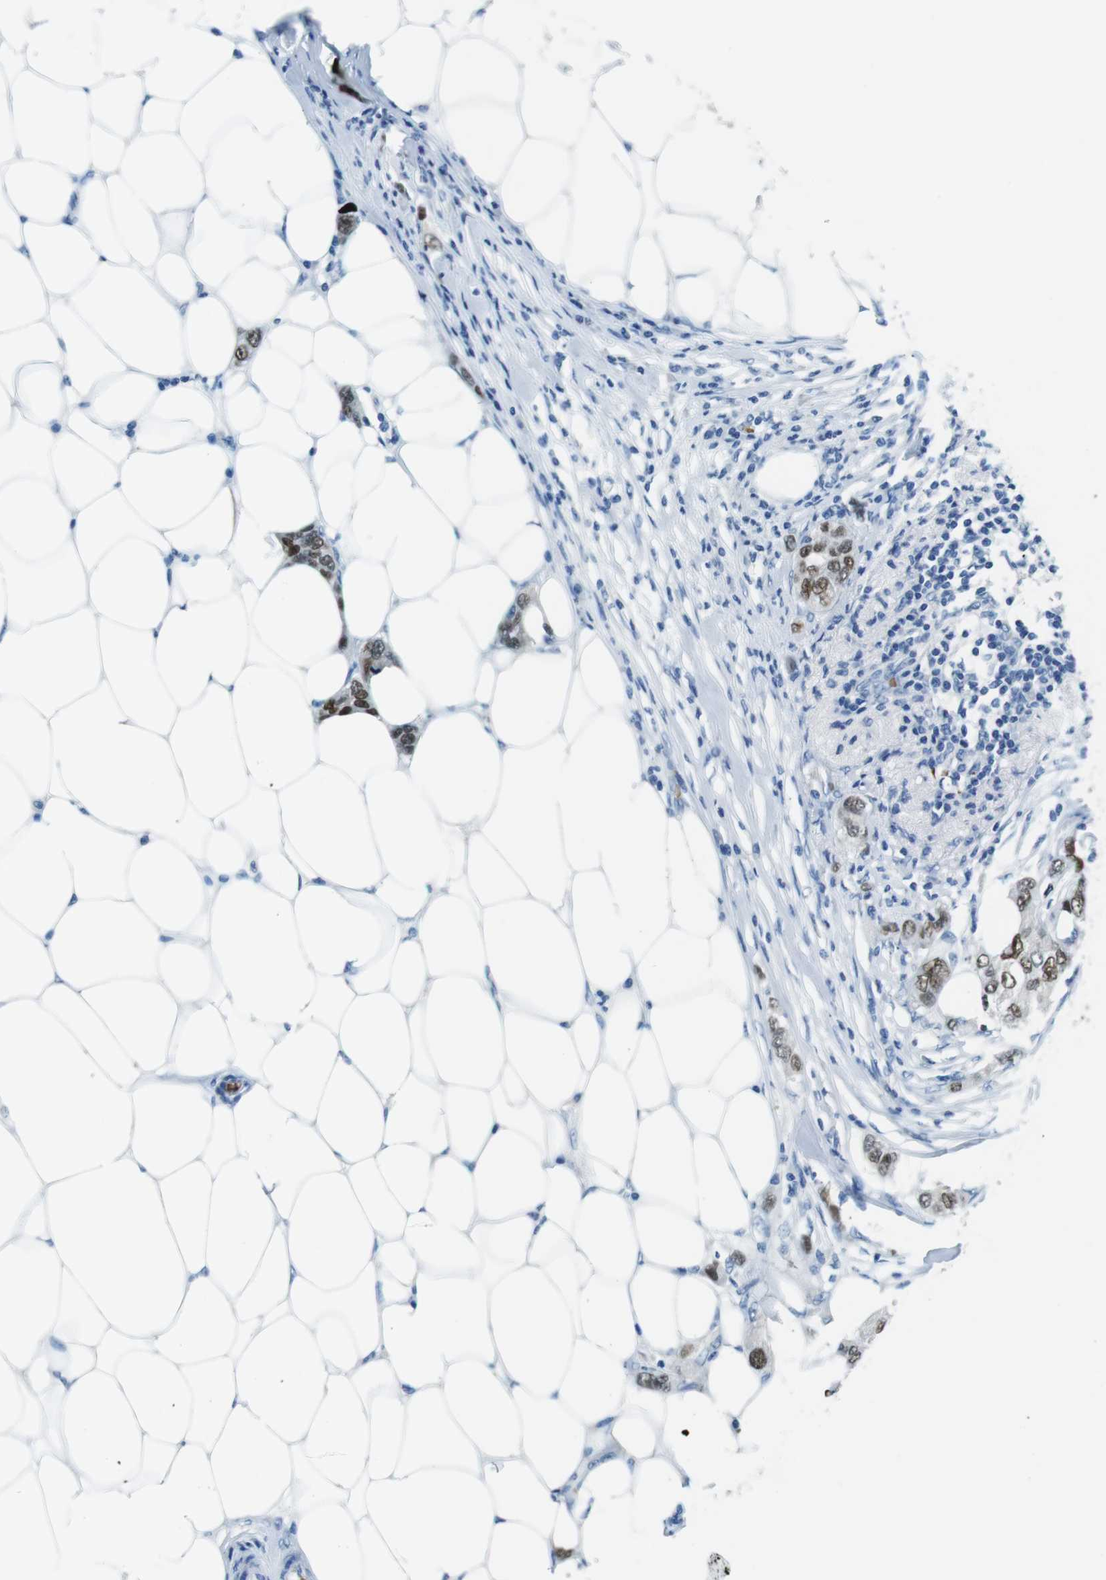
{"staining": {"intensity": "moderate", "quantity": "25%-75%", "location": "nuclear"}, "tissue": "breast cancer", "cell_type": "Tumor cells", "image_type": "cancer", "snomed": [{"axis": "morphology", "description": "Duct carcinoma"}, {"axis": "topography", "description": "Breast"}], "caption": "IHC histopathology image of human breast cancer stained for a protein (brown), which exhibits medium levels of moderate nuclear staining in approximately 25%-75% of tumor cells.", "gene": "TFAP2C", "patient": {"sex": "female", "age": 50}}